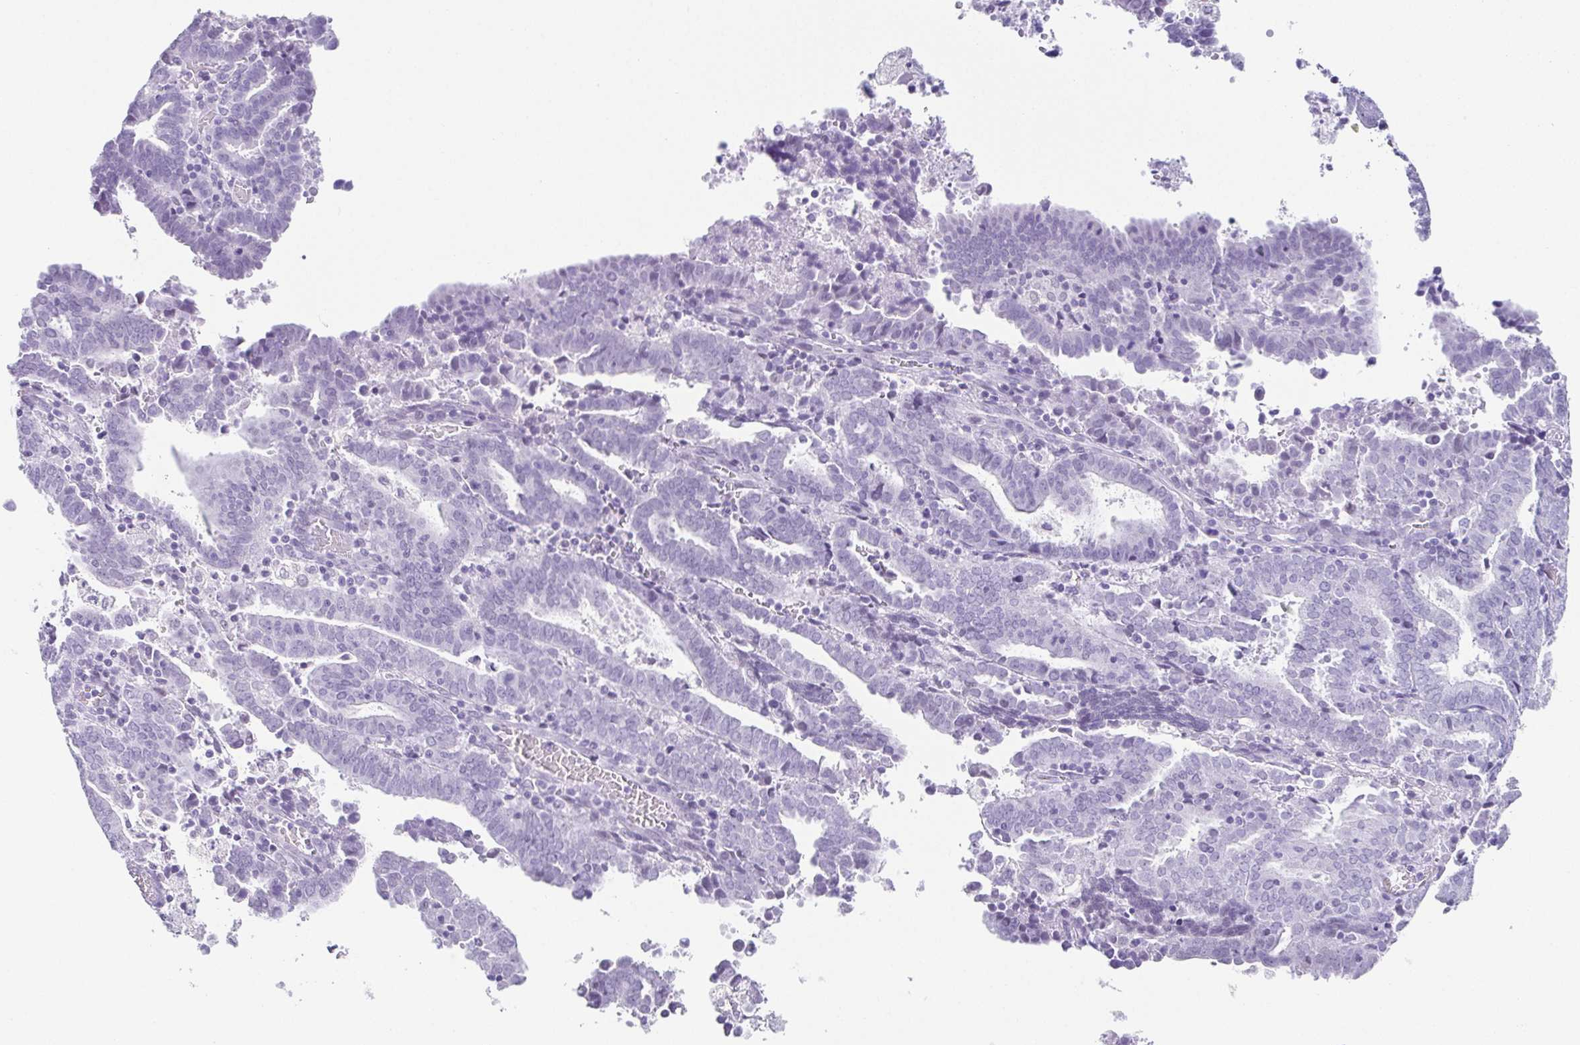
{"staining": {"intensity": "negative", "quantity": "none", "location": "none"}, "tissue": "endometrial cancer", "cell_type": "Tumor cells", "image_type": "cancer", "snomed": [{"axis": "morphology", "description": "Adenocarcinoma, NOS"}, {"axis": "topography", "description": "Uterus"}], "caption": "IHC photomicrograph of neoplastic tissue: endometrial cancer (adenocarcinoma) stained with DAB shows no significant protein positivity in tumor cells.", "gene": "ESX1", "patient": {"sex": "female", "age": 83}}